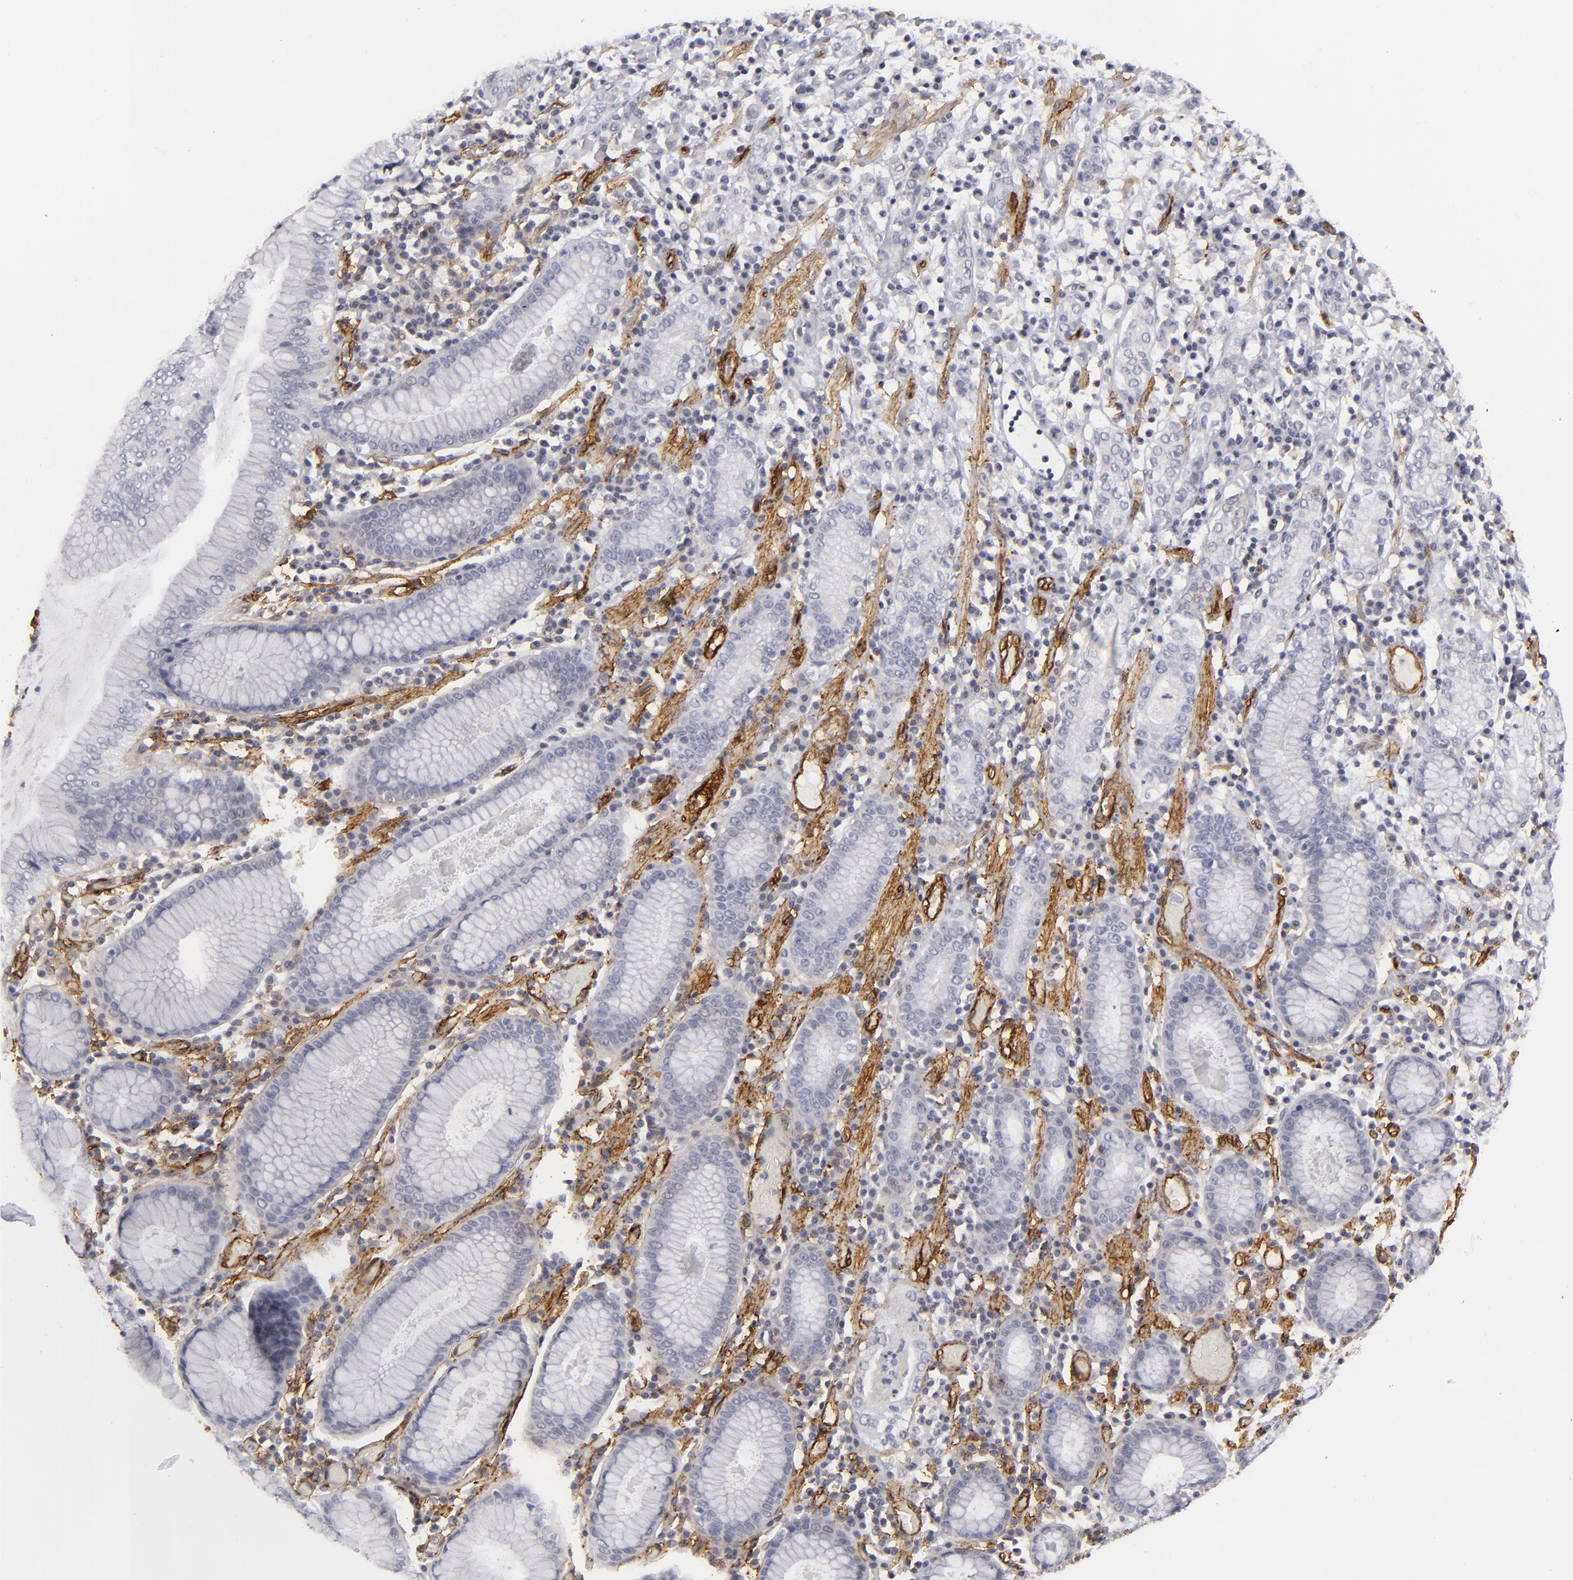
{"staining": {"intensity": "negative", "quantity": "none", "location": "none"}, "tissue": "stomach cancer", "cell_type": "Tumor cells", "image_type": "cancer", "snomed": [{"axis": "morphology", "description": "Adenocarcinoma, NOS"}, {"axis": "topography", "description": "Stomach, lower"}], "caption": "Stomach cancer stained for a protein using immunohistochemistry demonstrates no positivity tumor cells.", "gene": "MCAM", "patient": {"sex": "male", "age": 88}}